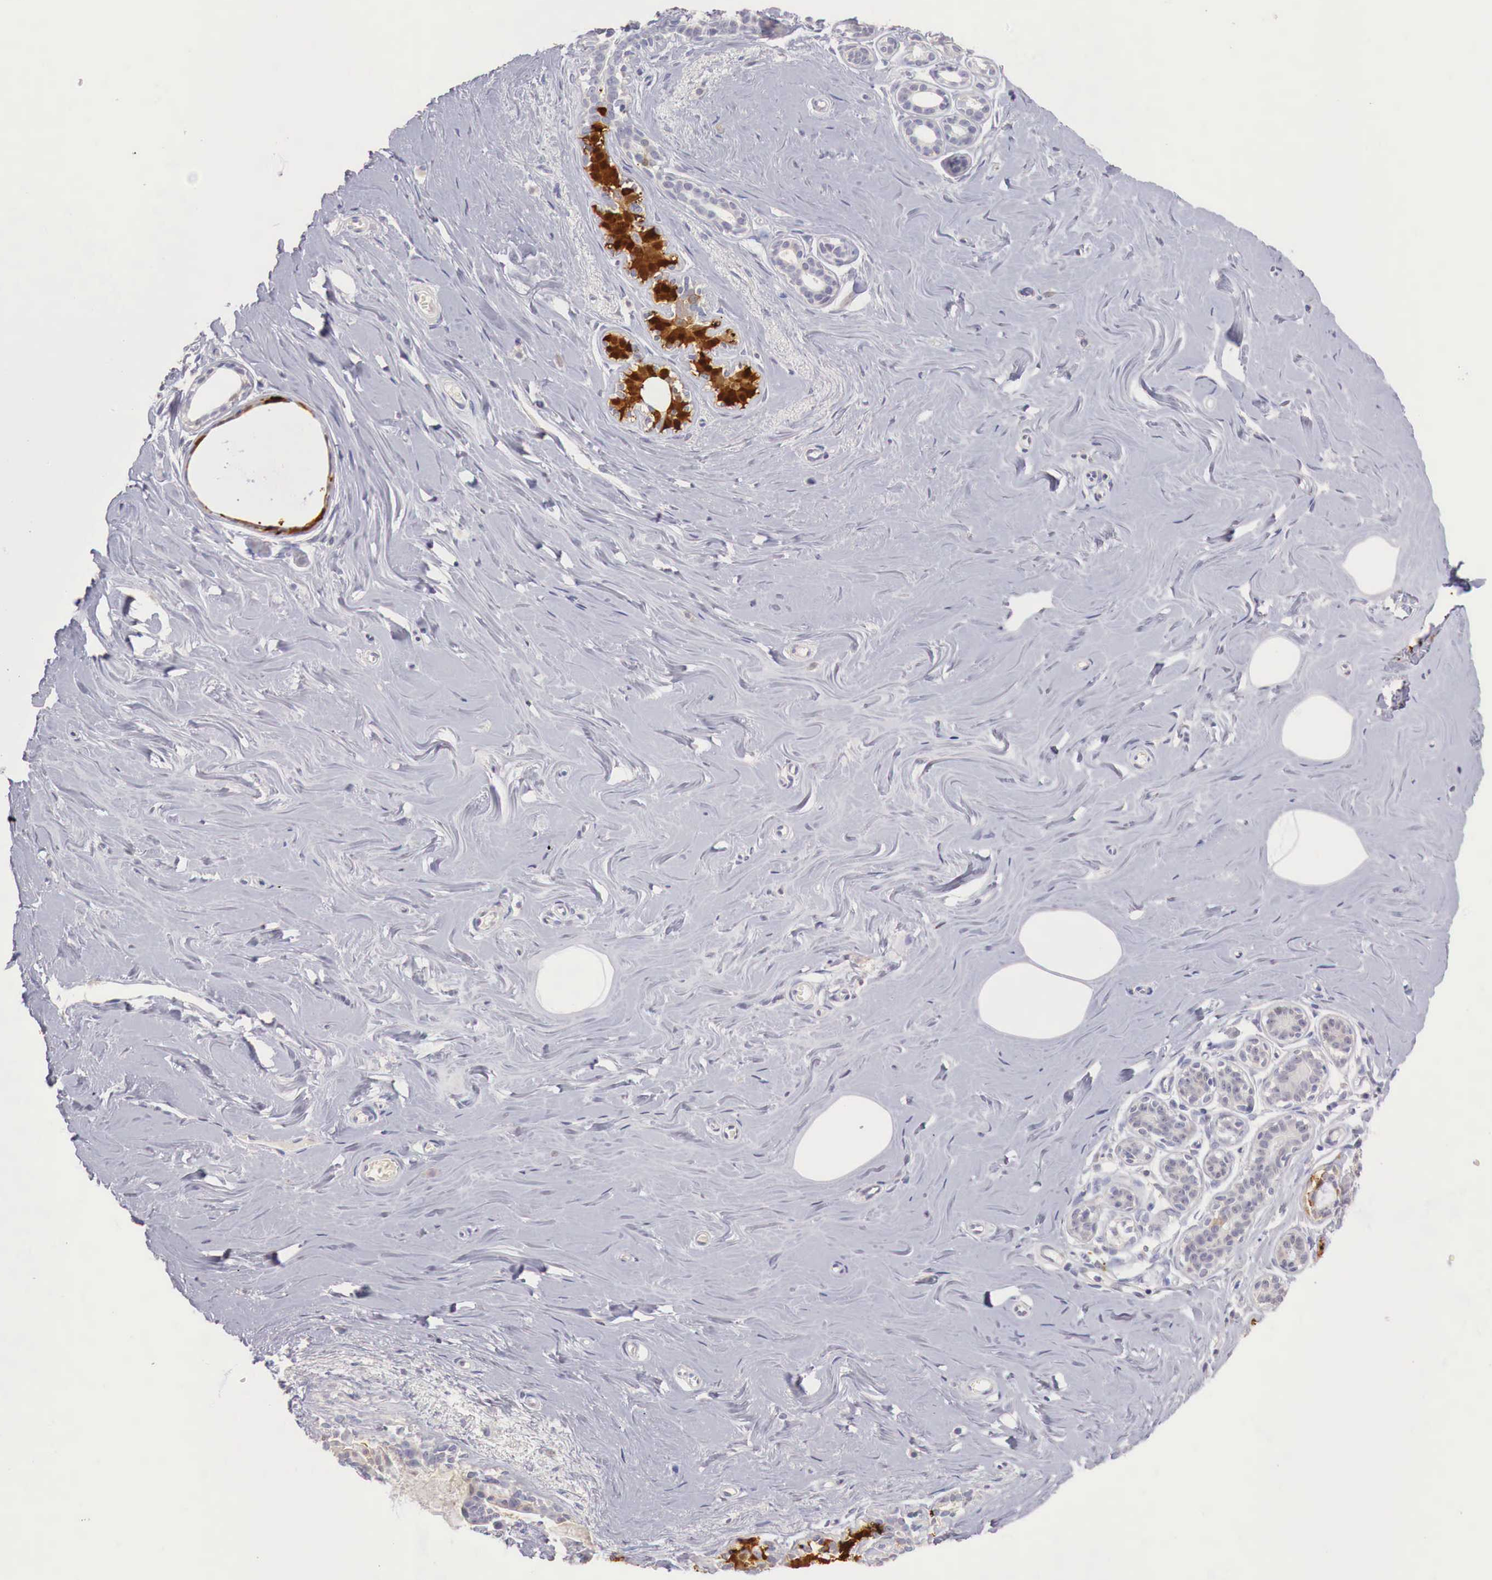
{"staining": {"intensity": "negative", "quantity": "none", "location": "none"}, "tissue": "breast", "cell_type": "Adipocytes", "image_type": "normal", "snomed": [{"axis": "morphology", "description": "Normal tissue, NOS"}, {"axis": "topography", "description": "Breast"}], "caption": "Immunohistochemistry (IHC) of unremarkable breast reveals no staining in adipocytes.", "gene": "ITIH6", "patient": {"sex": "female", "age": 45}}